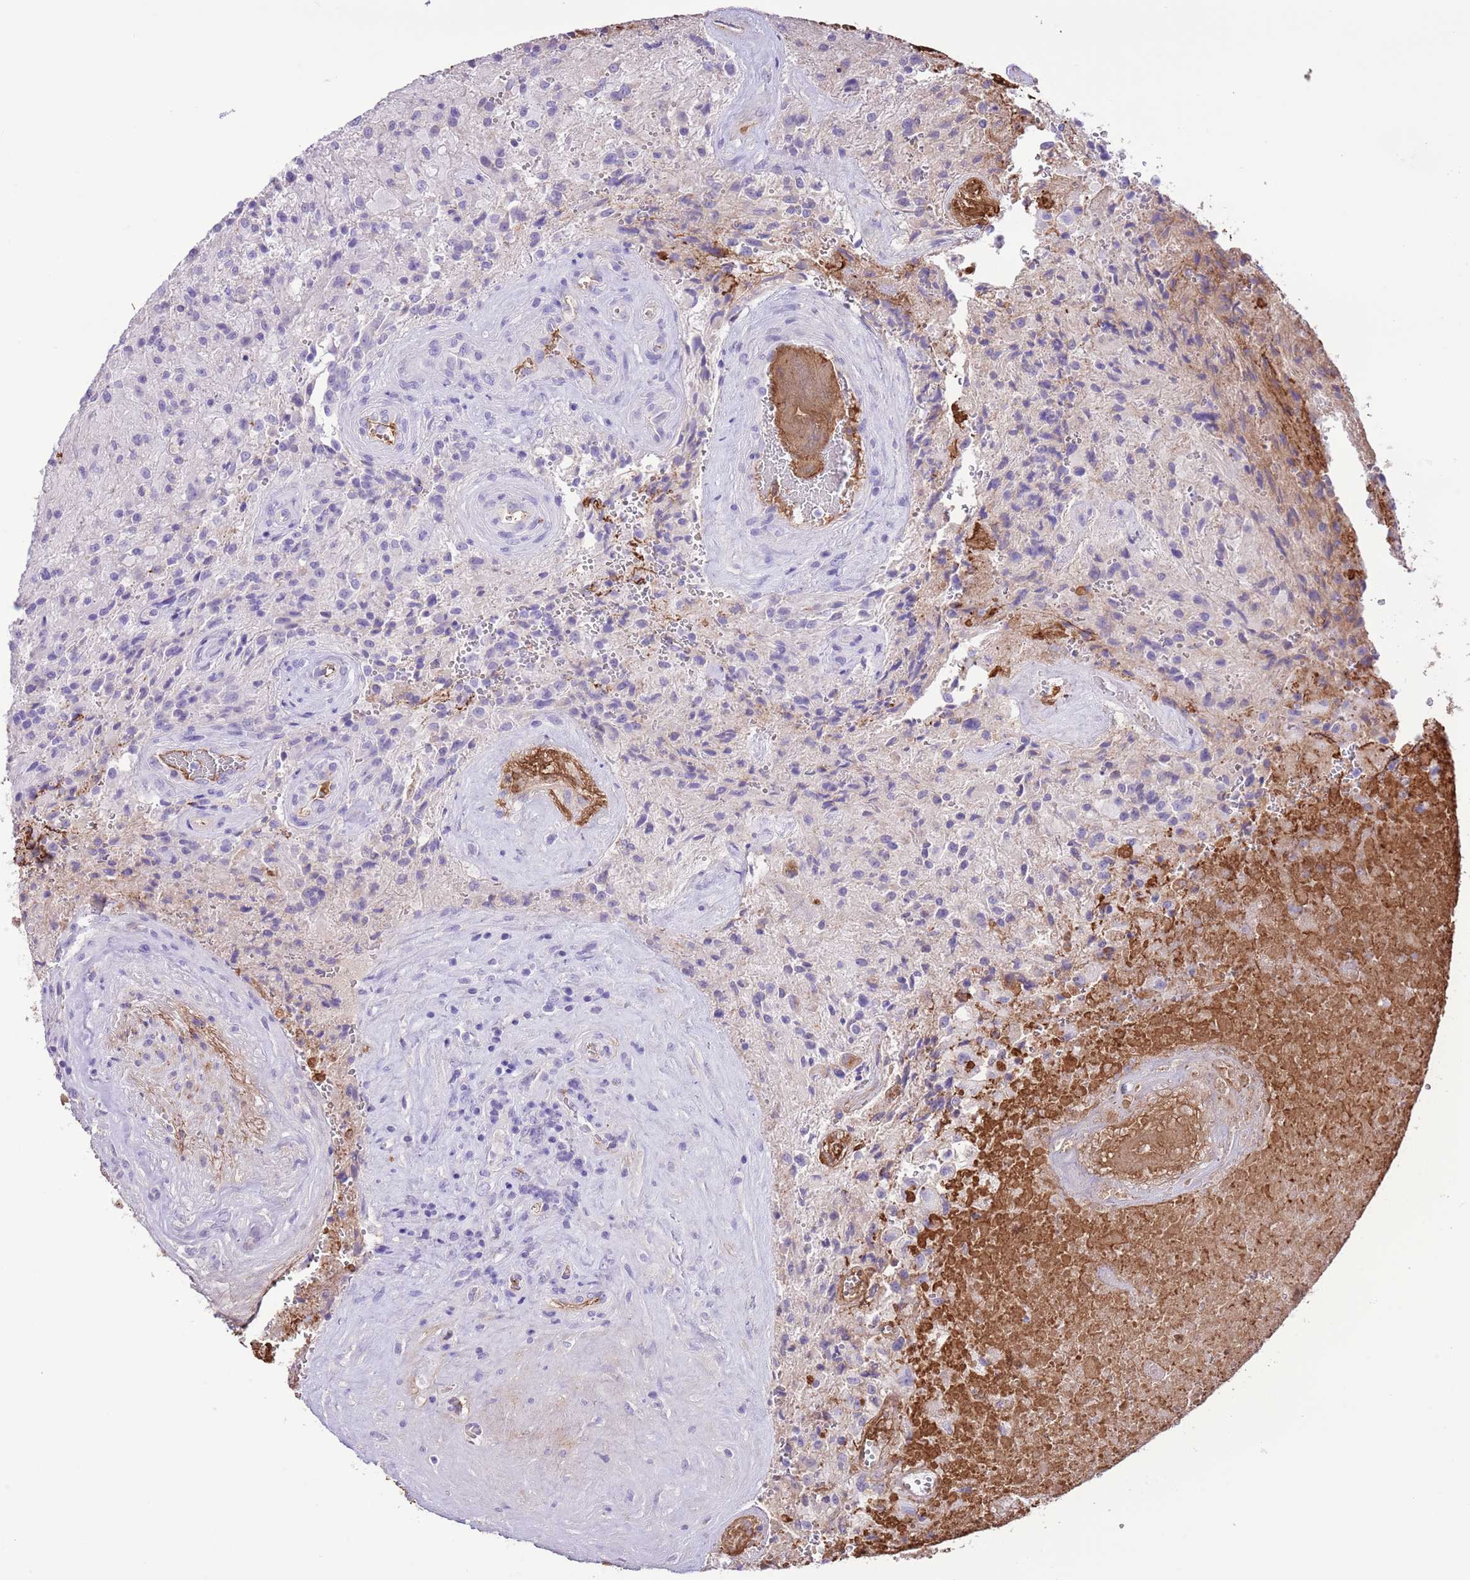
{"staining": {"intensity": "negative", "quantity": "none", "location": "none"}, "tissue": "glioma", "cell_type": "Tumor cells", "image_type": "cancer", "snomed": [{"axis": "morphology", "description": "Normal tissue, NOS"}, {"axis": "morphology", "description": "Glioma, malignant, High grade"}, {"axis": "topography", "description": "Cerebral cortex"}], "caption": "DAB immunohistochemical staining of high-grade glioma (malignant) displays no significant positivity in tumor cells.", "gene": "IGF1", "patient": {"sex": "male", "age": 56}}